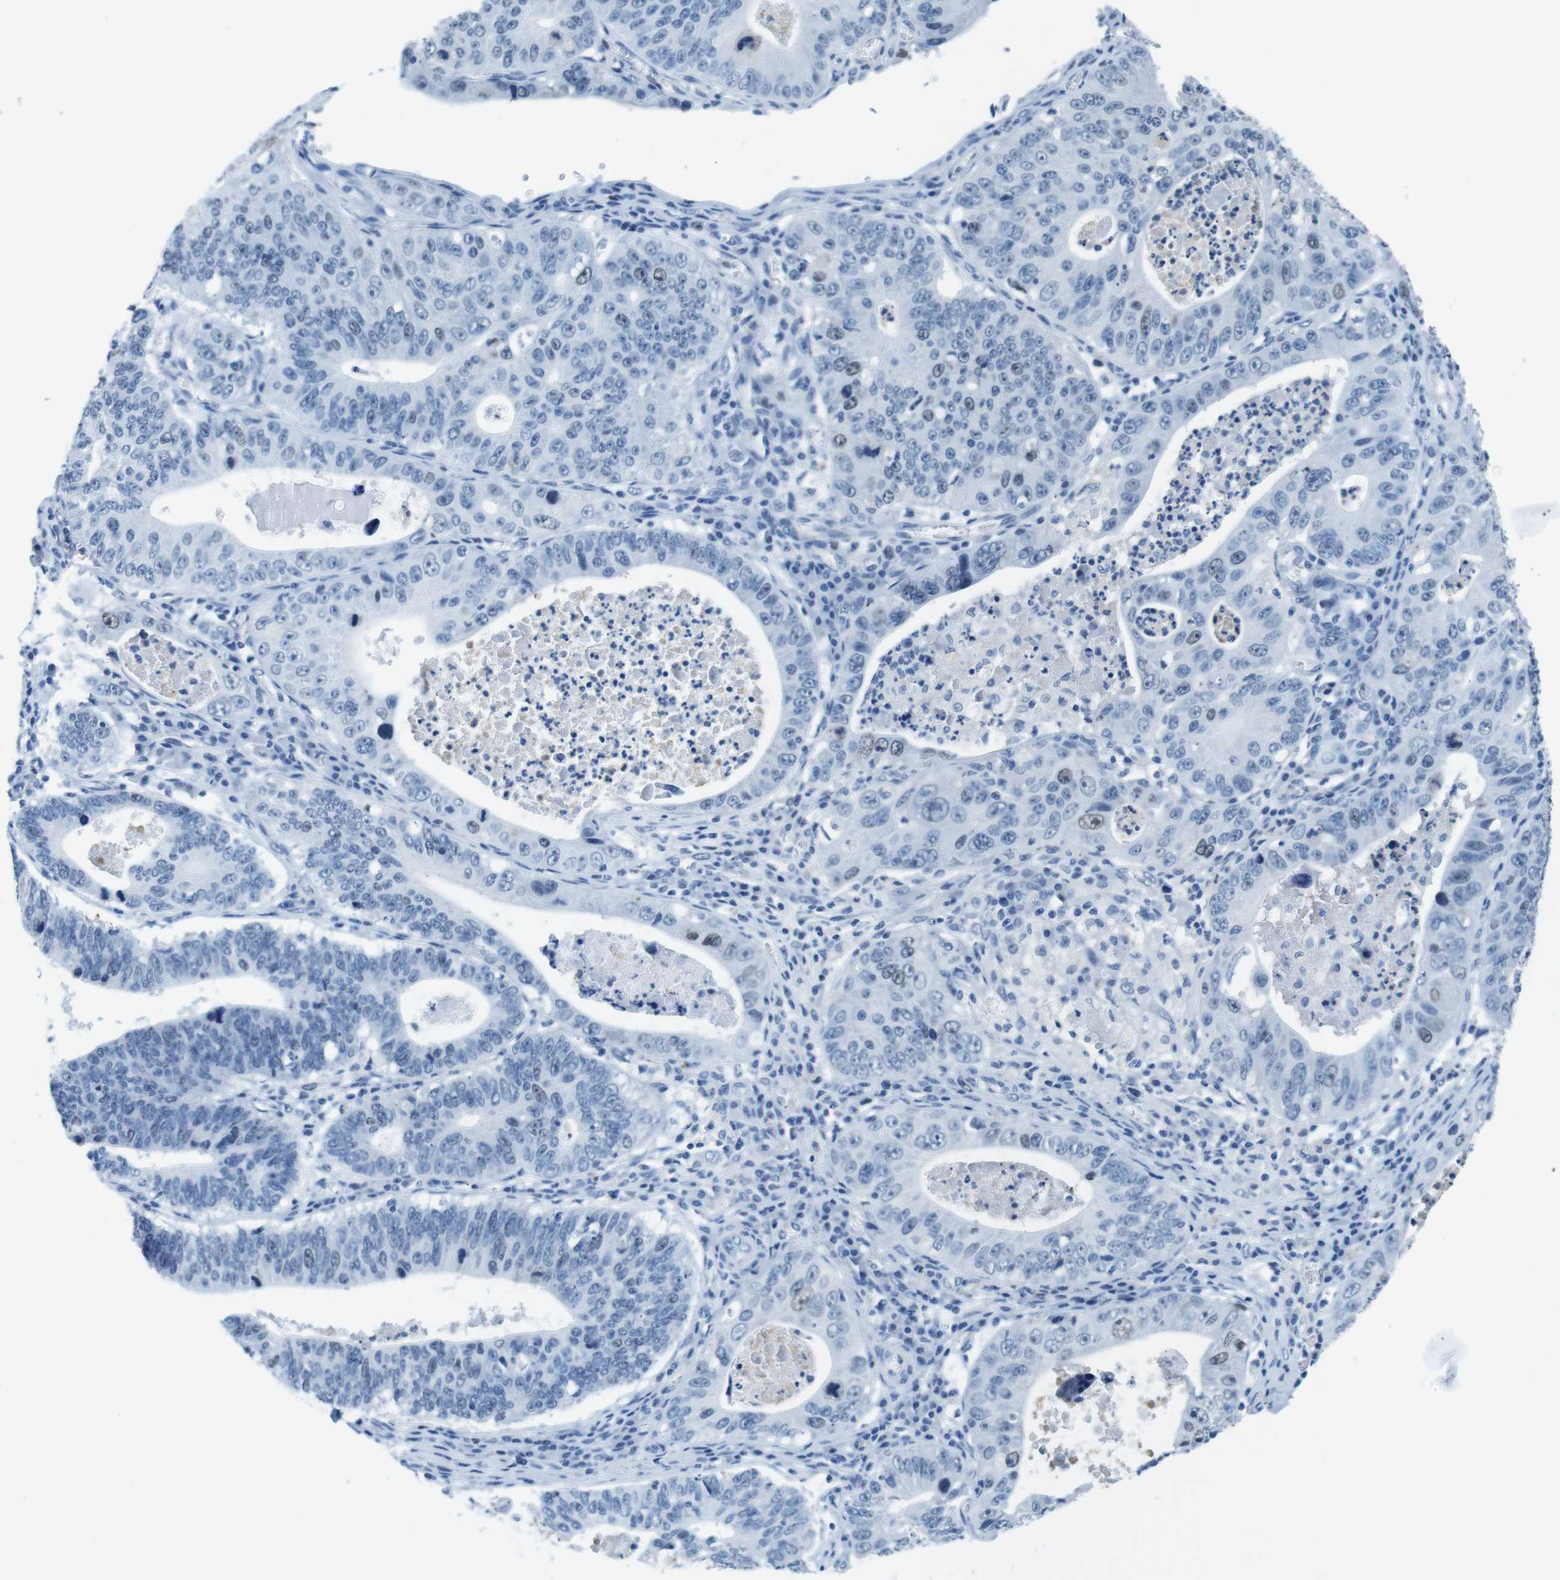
{"staining": {"intensity": "weak", "quantity": "<25%", "location": "nuclear"}, "tissue": "stomach cancer", "cell_type": "Tumor cells", "image_type": "cancer", "snomed": [{"axis": "morphology", "description": "Adenocarcinoma, NOS"}, {"axis": "topography", "description": "Stomach"}], "caption": "Immunohistochemistry (IHC) photomicrograph of neoplastic tissue: stomach cancer stained with DAB displays no significant protein positivity in tumor cells.", "gene": "CTAG1B", "patient": {"sex": "male", "age": 59}}